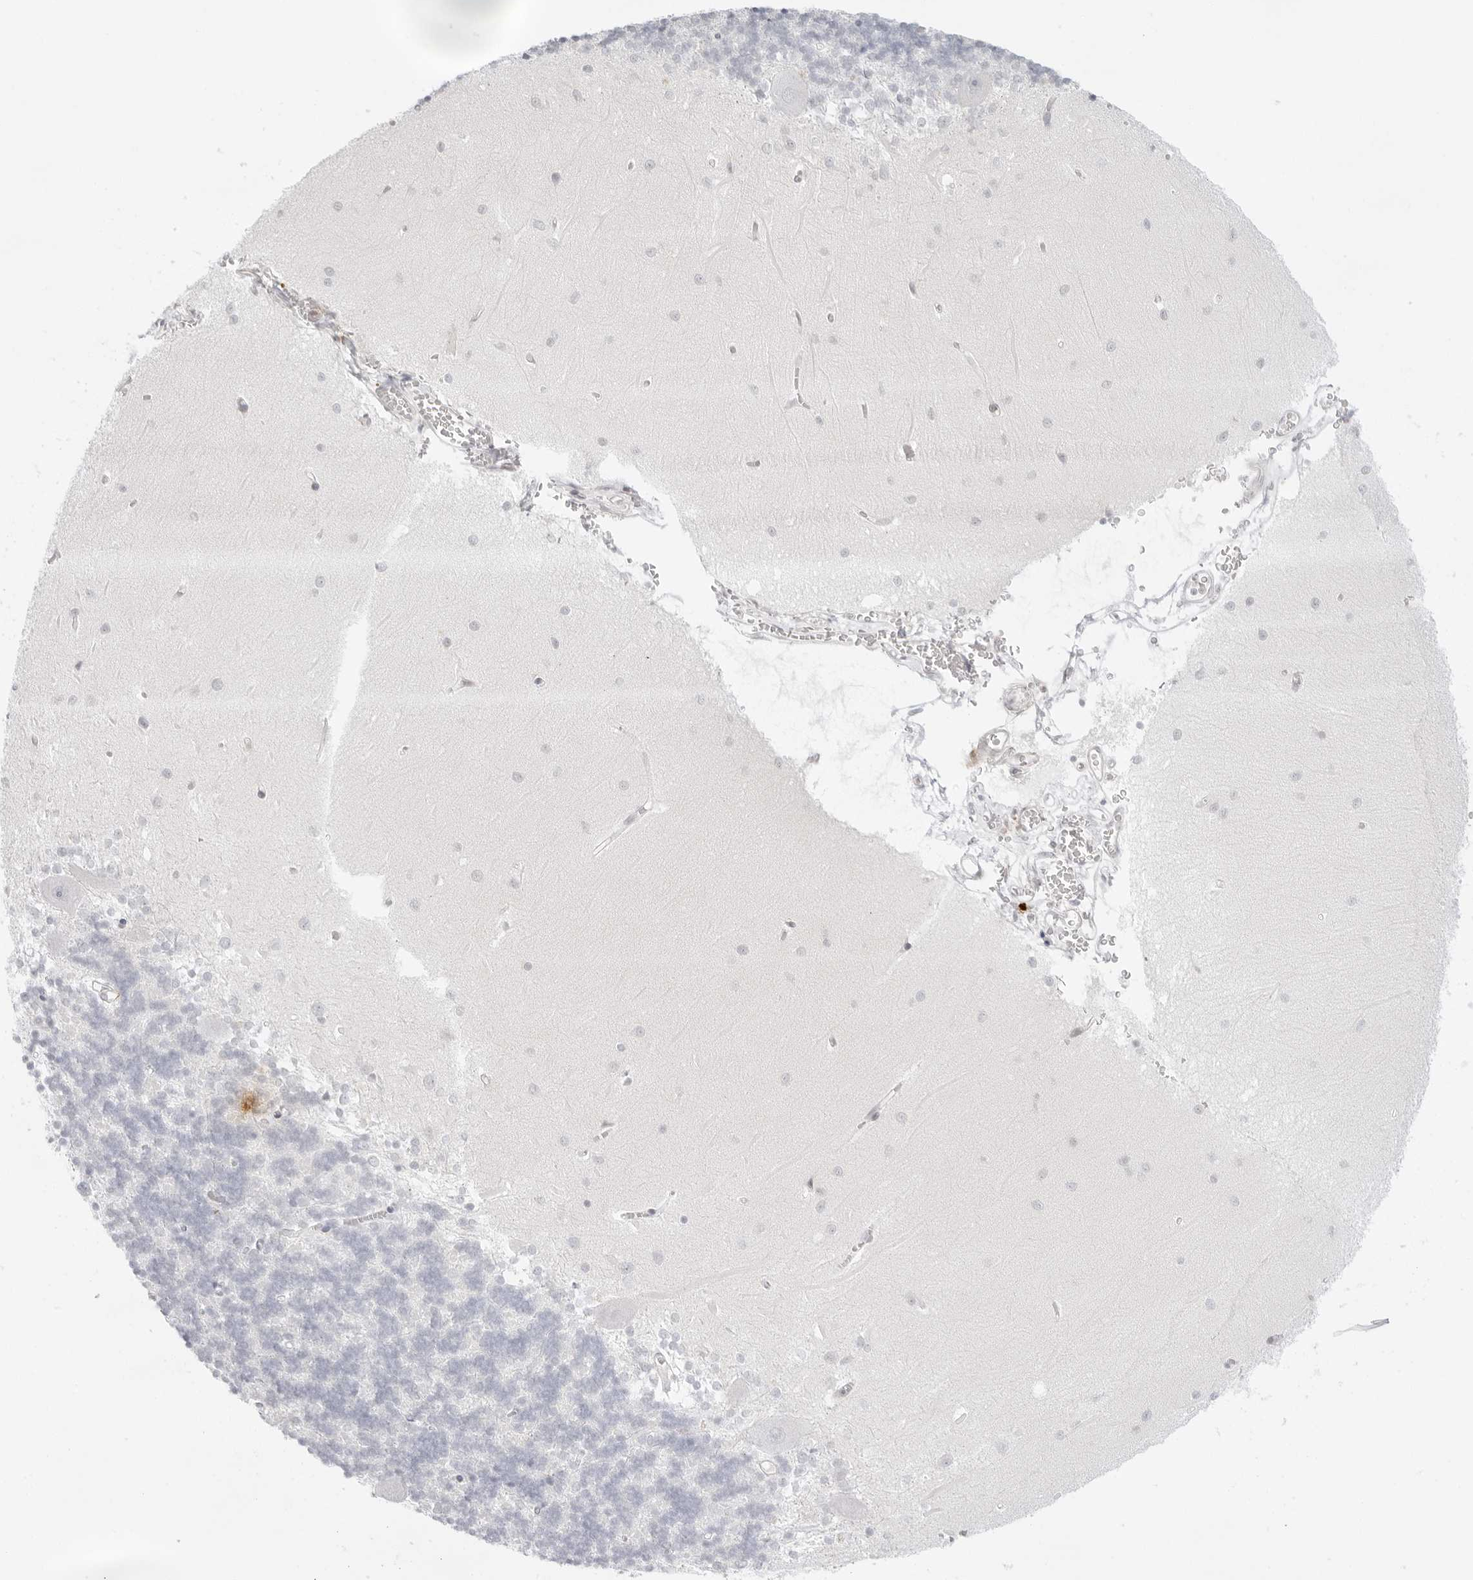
{"staining": {"intensity": "negative", "quantity": "none", "location": "none"}, "tissue": "cerebellum", "cell_type": "Cells in granular layer", "image_type": "normal", "snomed": [{"axis": "morphology", "description": "Normal tissue, NOS"}, {"axis": "topography", "description": "Cerebellum"}], "caption": "Cerebellum stained for a protein using immunohistochemistry shows no expression cells in granular layer.", "gene": "TNFRSF14", "patient": {"sex": "male", "age": 37}}